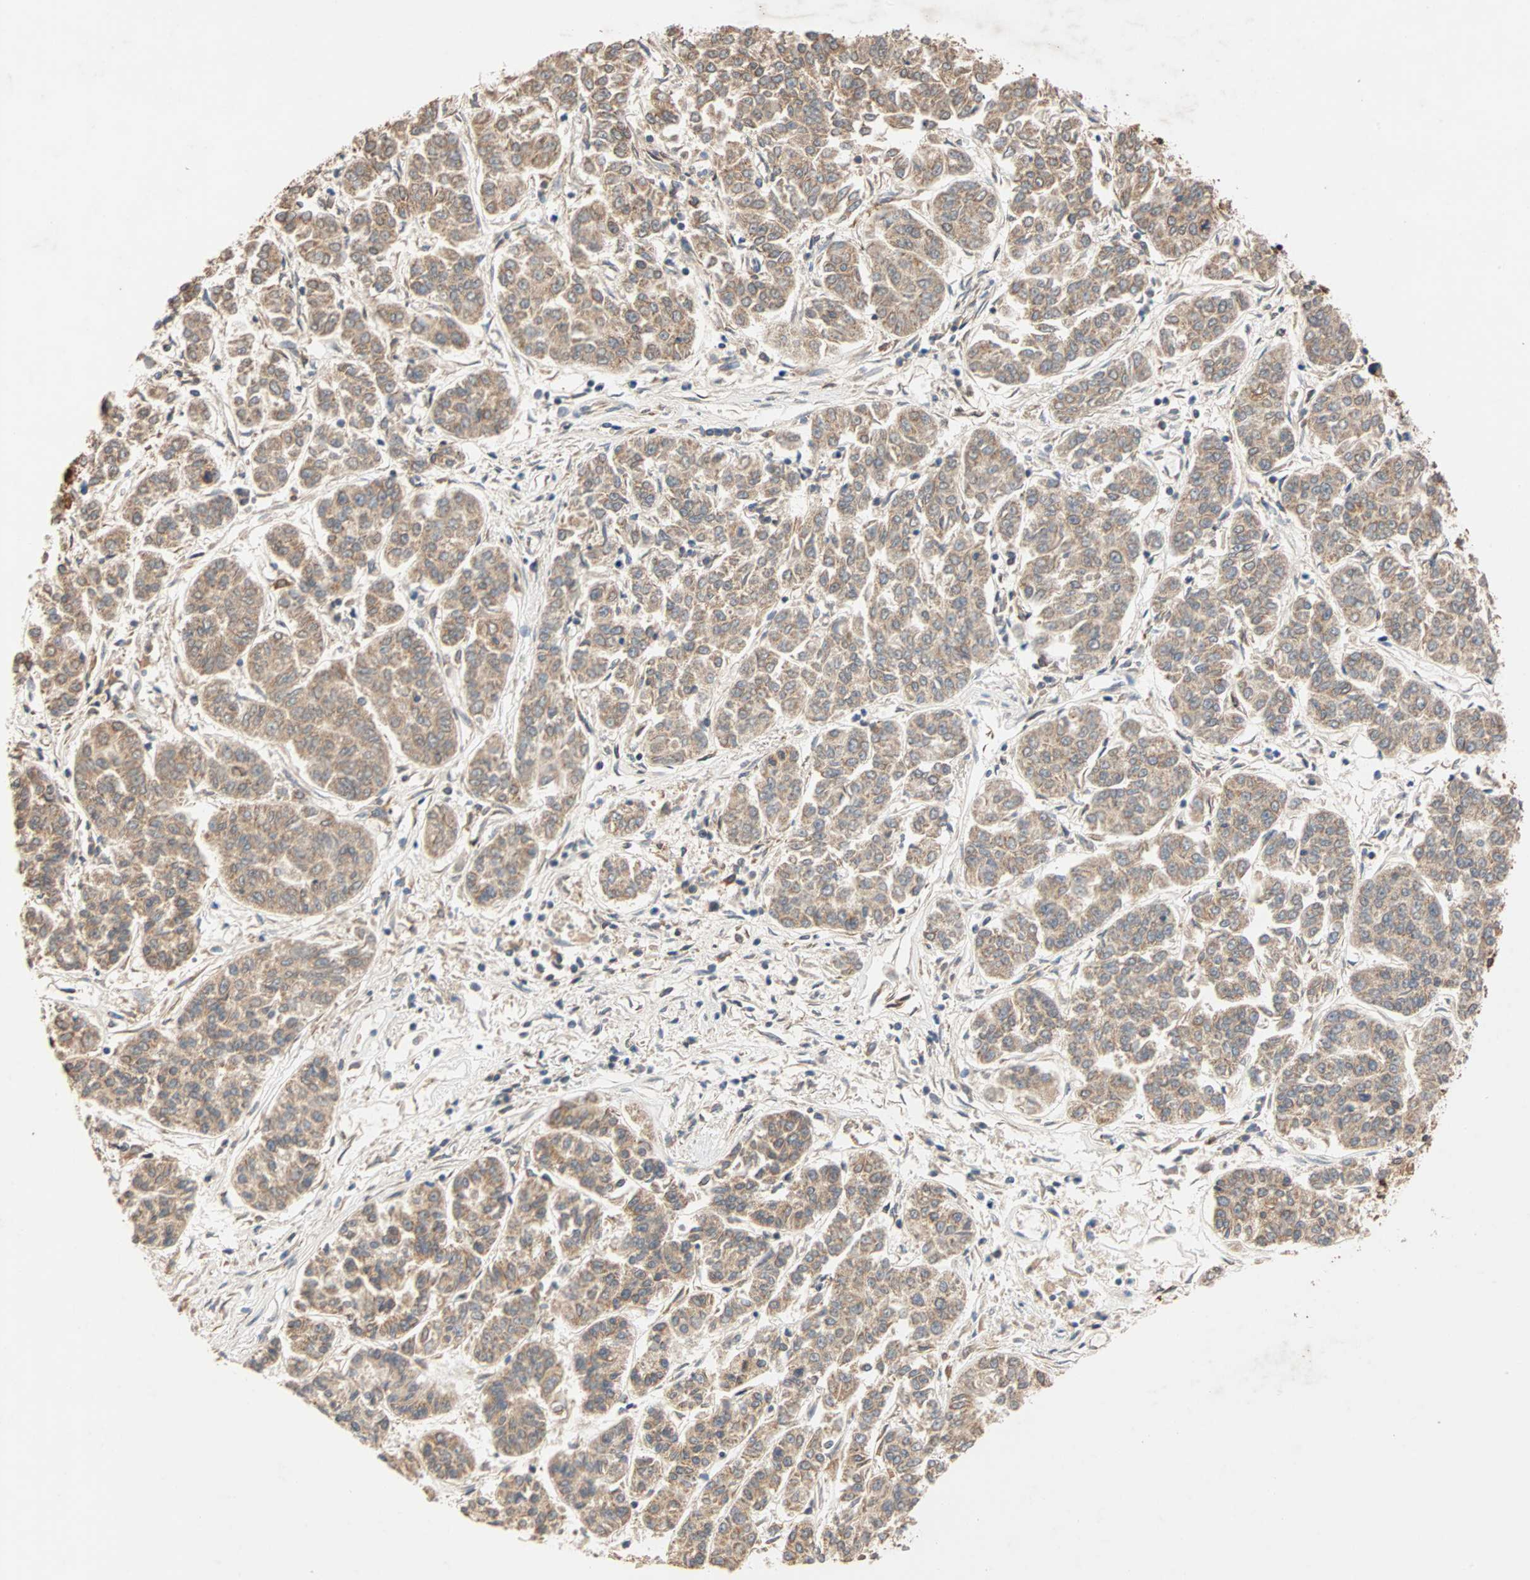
{"staining": {"intensity": "weak", "quantity": ">75%", "location": "cytoplasmic/membranous"}, "tissue": "lung cancer", "cell_type": "Tumor cells", "image_type": "cancer", "snomed": [{"axis": "morphology", "description": "Adenocarcinoma, NOS"}, {"axis": "topography", "description": "Lung"}], "caption": "A micrograph showing weak cytoplasmic/membranous expression in approximately >75% of tumor cells in lung adenocarcinoma, as visualized by brown immunohistochemical staining.", "gene": "AUP1", "patient": {"sex": "male", "age": 84}}